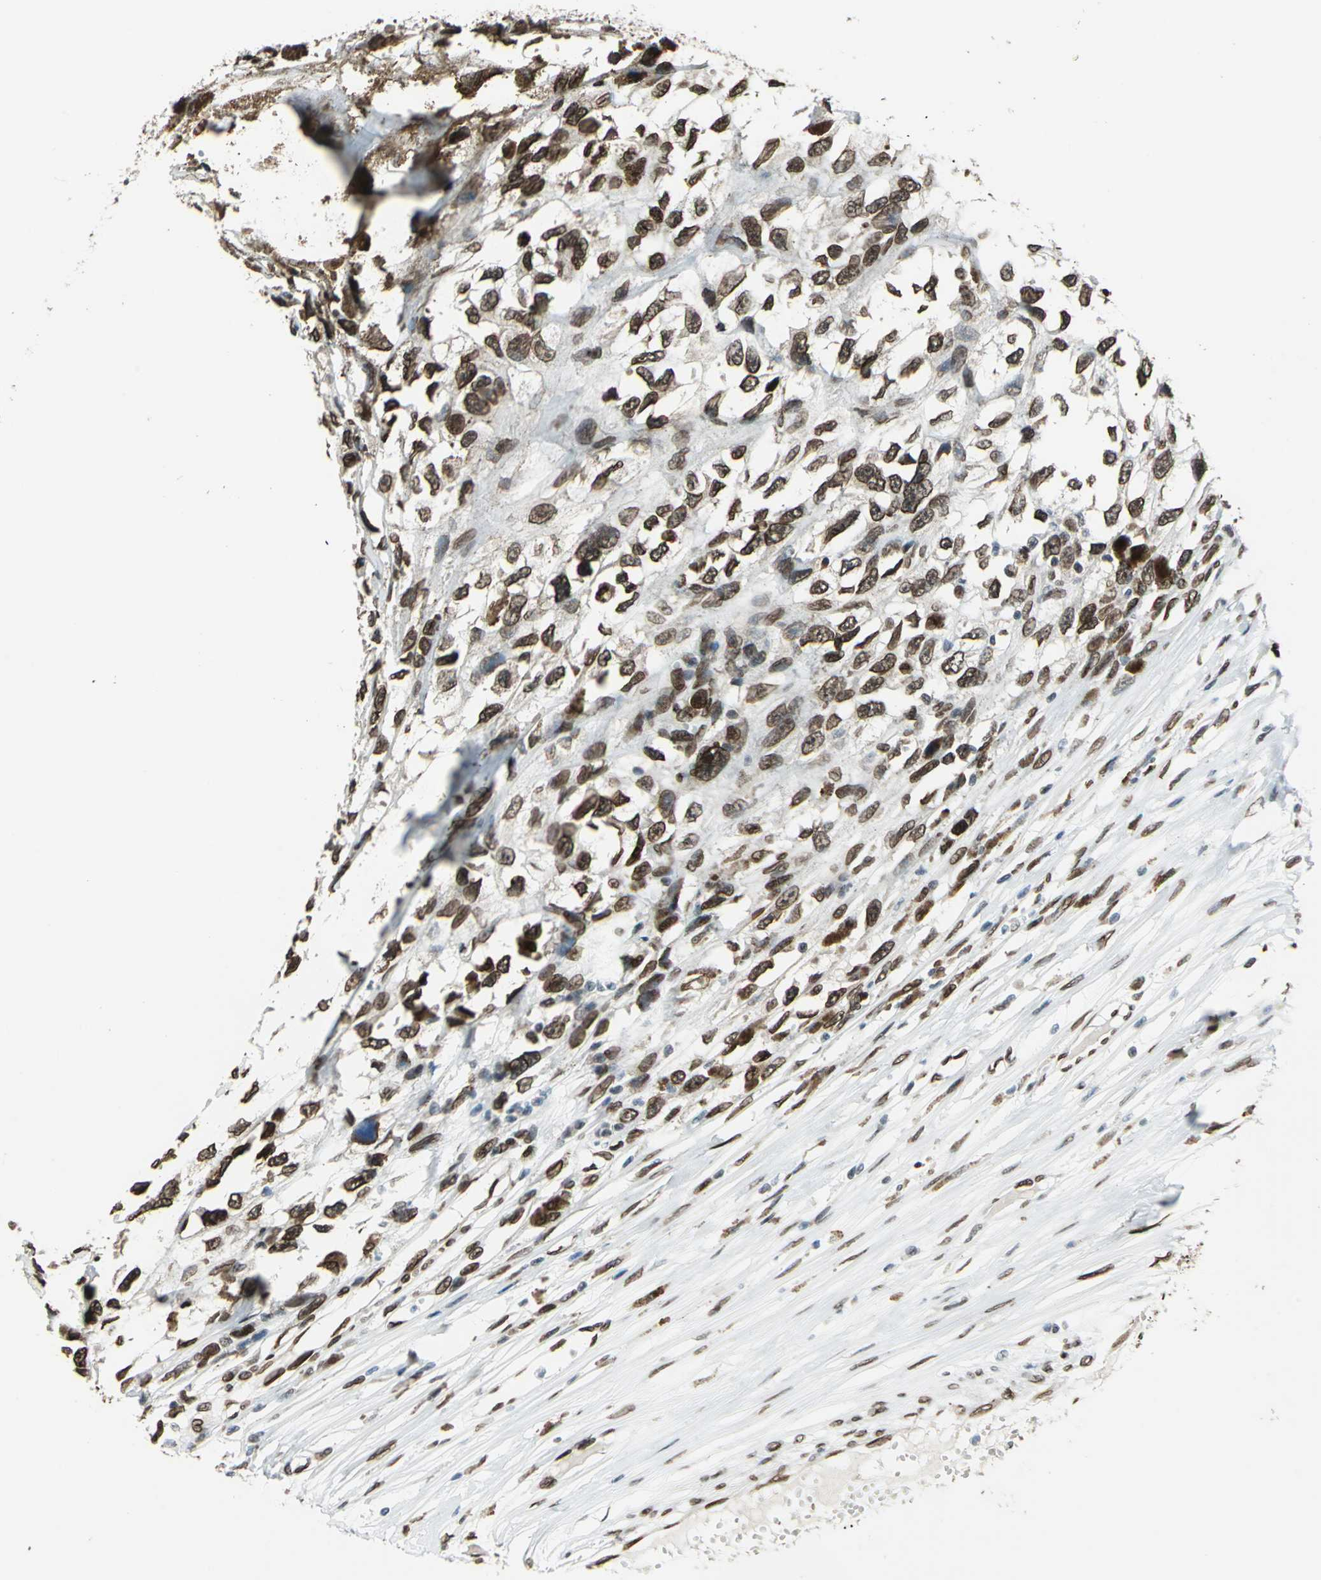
{"staining": {"intensity": "strong", "quantity": ">75%", "location": "cytoplasmic/membranous,nuclear"}, "tissue": "melanoma", "cell_type": "Tumor cells", "image_type": "cancer", "snomed": [{"axis": "morphology", "description": "Malignant melanoma, Metastatic site"}, {"axis": "topography", "description": "Lymph node"}], "caption": "Malignant melanoma (metastatic site) tissue demonstrates strong cytoplasmic/membranous and nuclear positivity in about >75% of tumor cells, visualized by immunohistochemistry. (DAB (3,3'-diaminobenzidine) IHC, brown staining for protein, blue staining for nuclei).", "gene": "ISY1", "patient": {"sex": "male", "age": 59}}